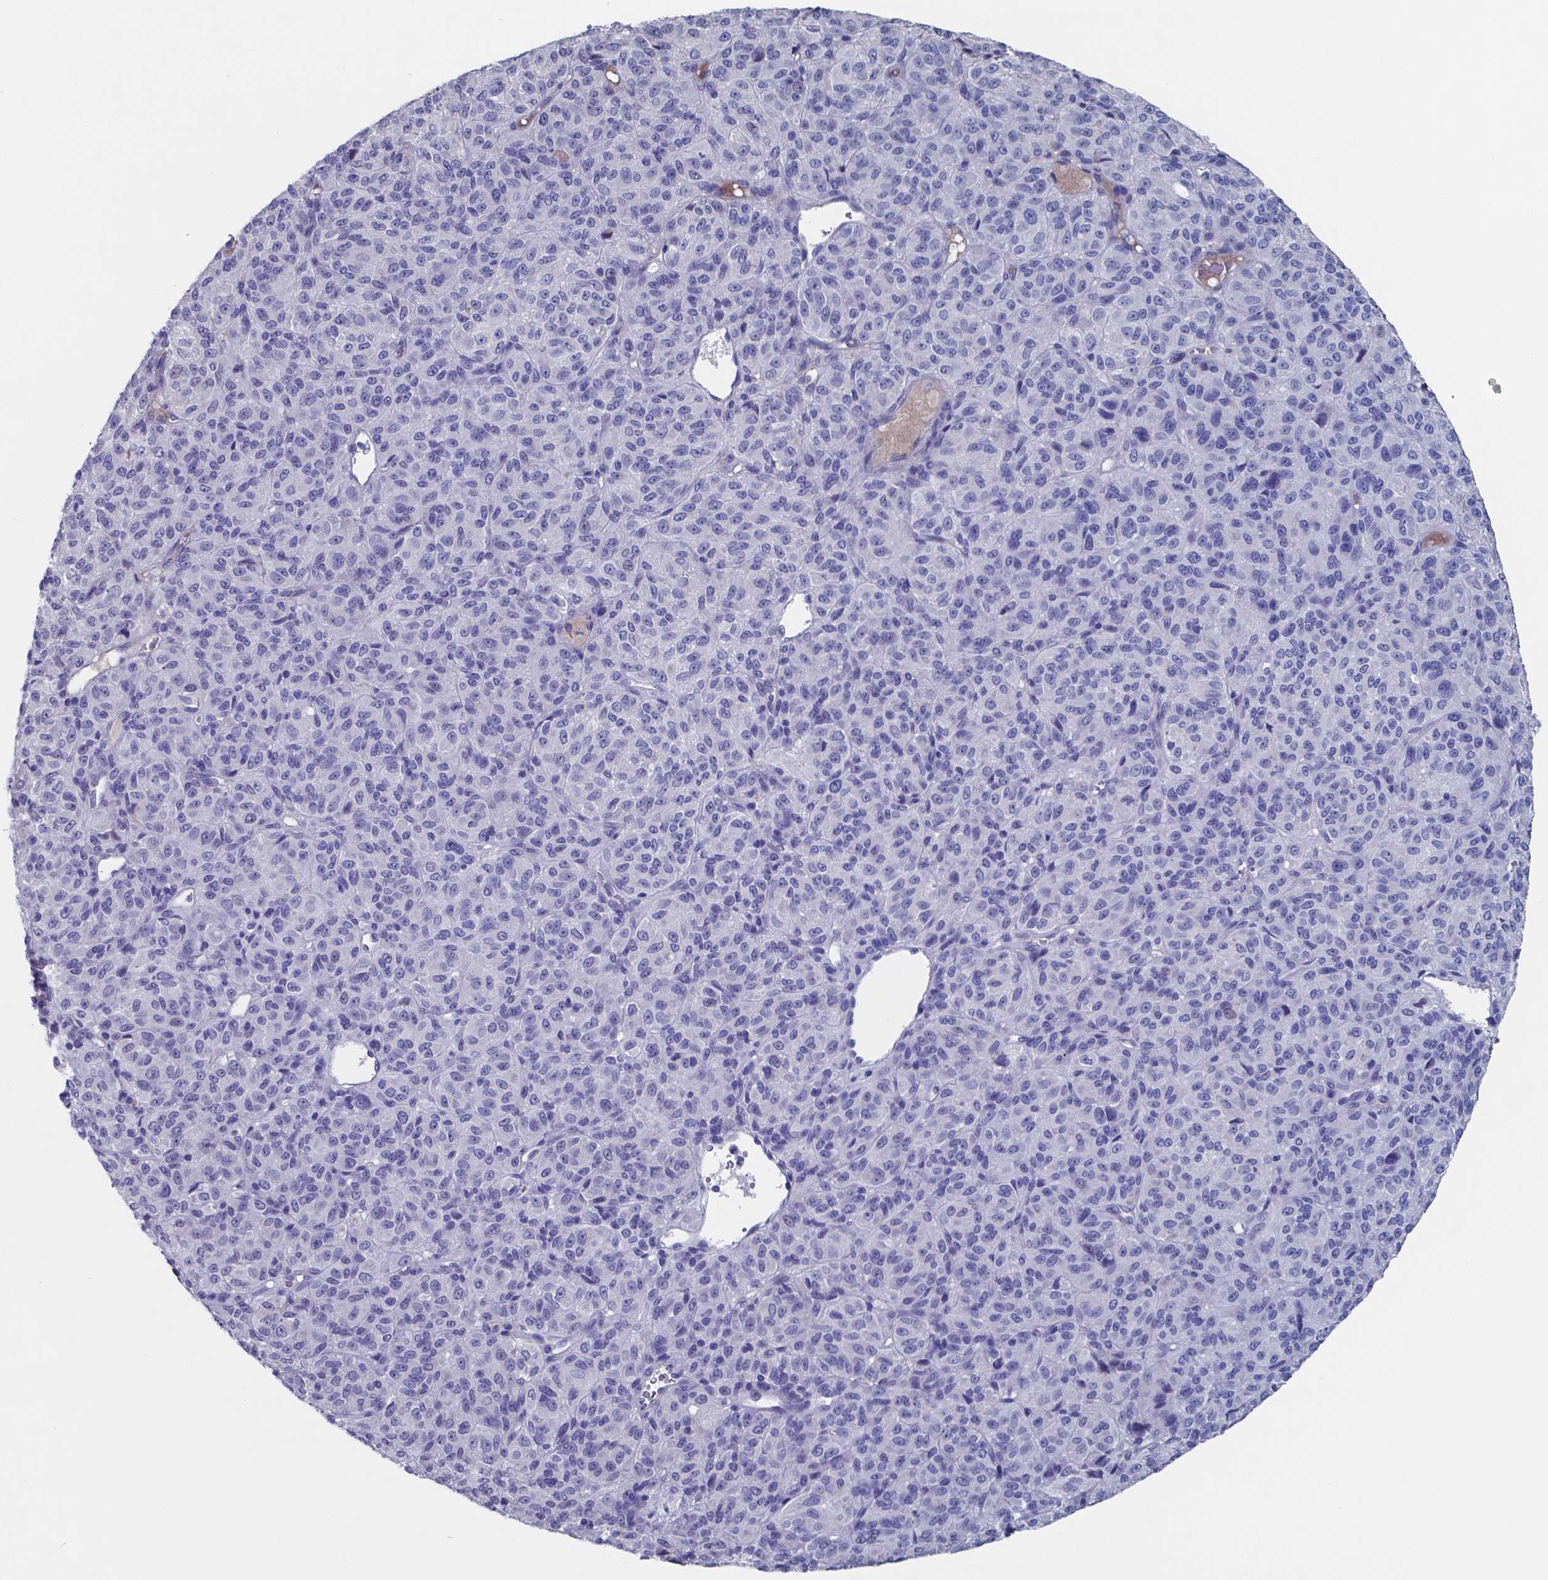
{"staining": {"intensity": "negative", "quantity": "none", "location": "none"}, "tissue": "melanoma", "cell_type": "Tumor cells", "image_type": "cancer", "snomed": [{"axis": "morphology", "description": "Malignant melanoma, Metastatic site"}, {"axis": "topography", "description": "Brain"}], "caption": "Immunohistochemistry image of neoplastic tissue: melanoma stained with DAB (3,3'-diaminobenzidine) demonstrates no significant protein staining in tumor cells. (Brightfield microscopy of DAB immunohistochemistry at high magnification).", "gene": "TTR", "patient": {"sex": "female", "age": 56}}